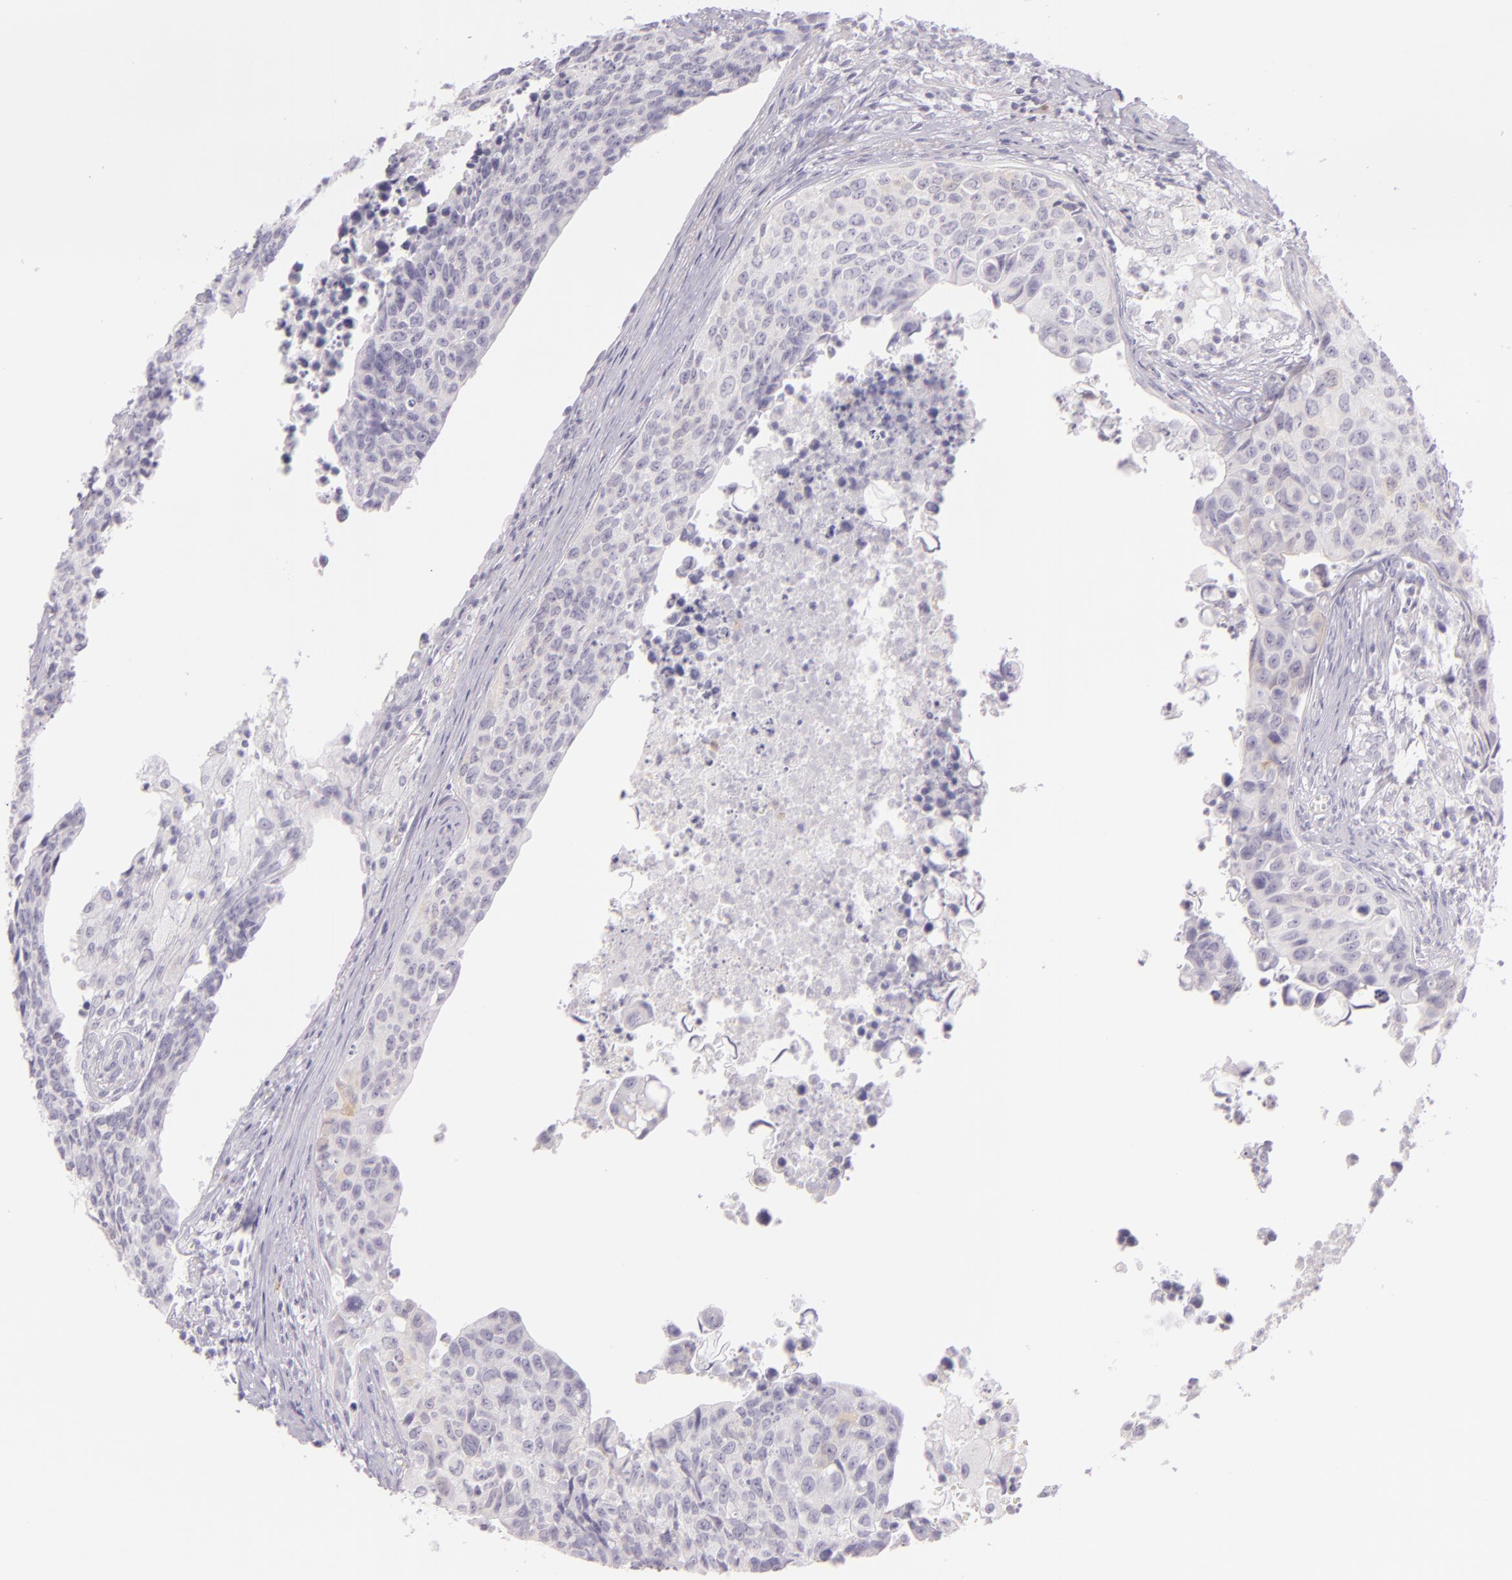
{"staining": {"intensity": "negative", "quantity": "none", "location": "none"}, "tissue": "urothelial cancer", "cell_type": "Tumor cells", "image_type": "cancer", "snomed": [{"axis": "morphology", "description": "Urothelial carcinoma, High grade"}, {"axis": "topography", "description": "Urinary bladder"}], "caption": "Tumor cells show no significant expression in urothelial cancer.", "gene": "CBS", "patient": {"sex": "male", "age": 81}}